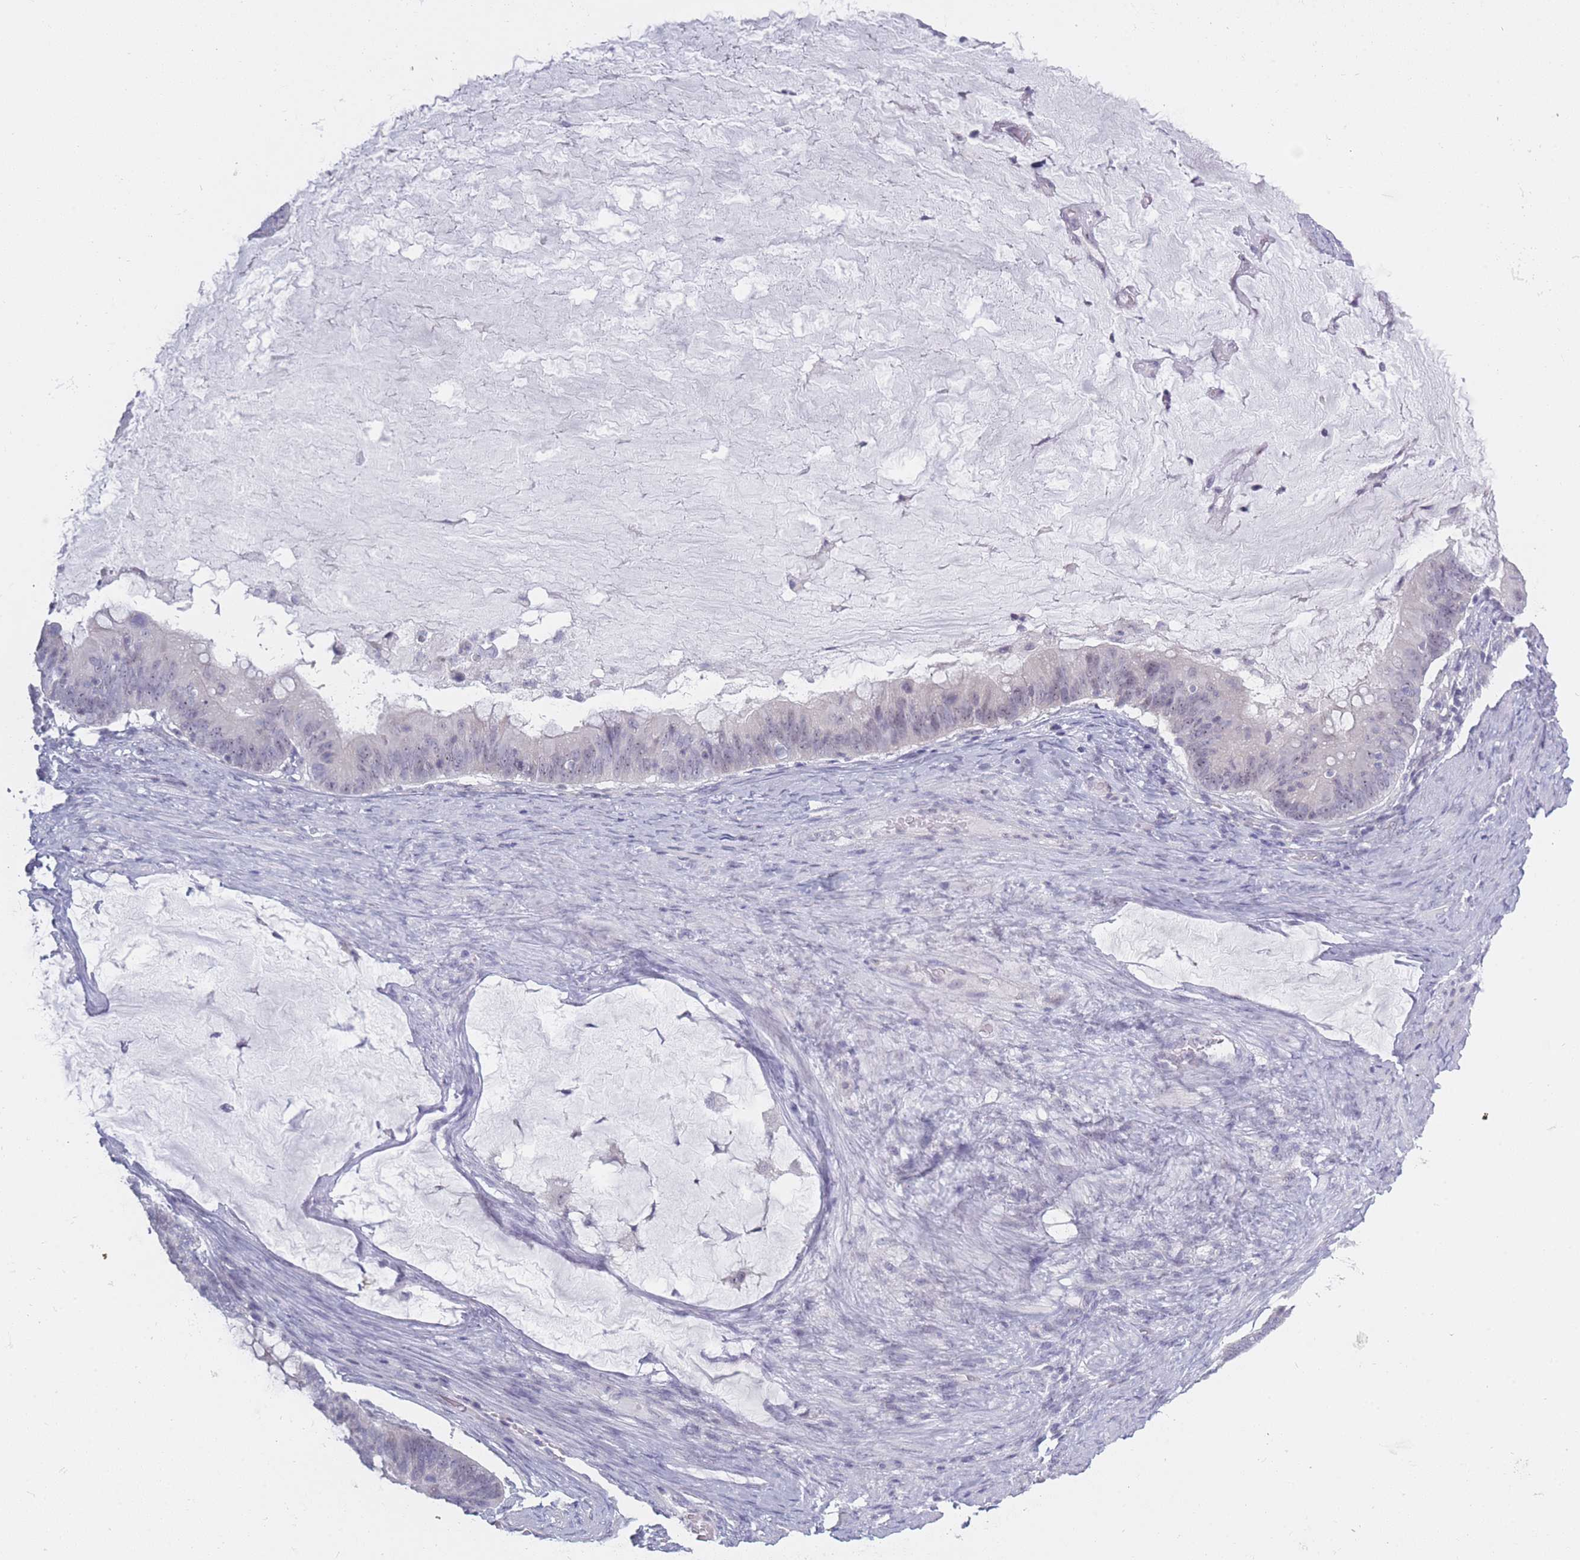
{"staining": {"intensity": "negative", "quantity": "none", "location": "none"}, "tissue": "ovarian cancer", "cell_type": "Tumor cells", "image_type": "cancer", "snomed": [{"axis": "morphology", "description": "Cystadenocarcinoma, mucinous, NOS"}, {"axis": "topography", "description": "Ovary"}], "caption": "Immunohistochemistry (IHC) photomicrograph of ovarian cancer stained for a protein (brown), which demonstrates no staining in tumor cells.", "gene": "ROS1", "patient": {"sex": "female", "age": 61}}